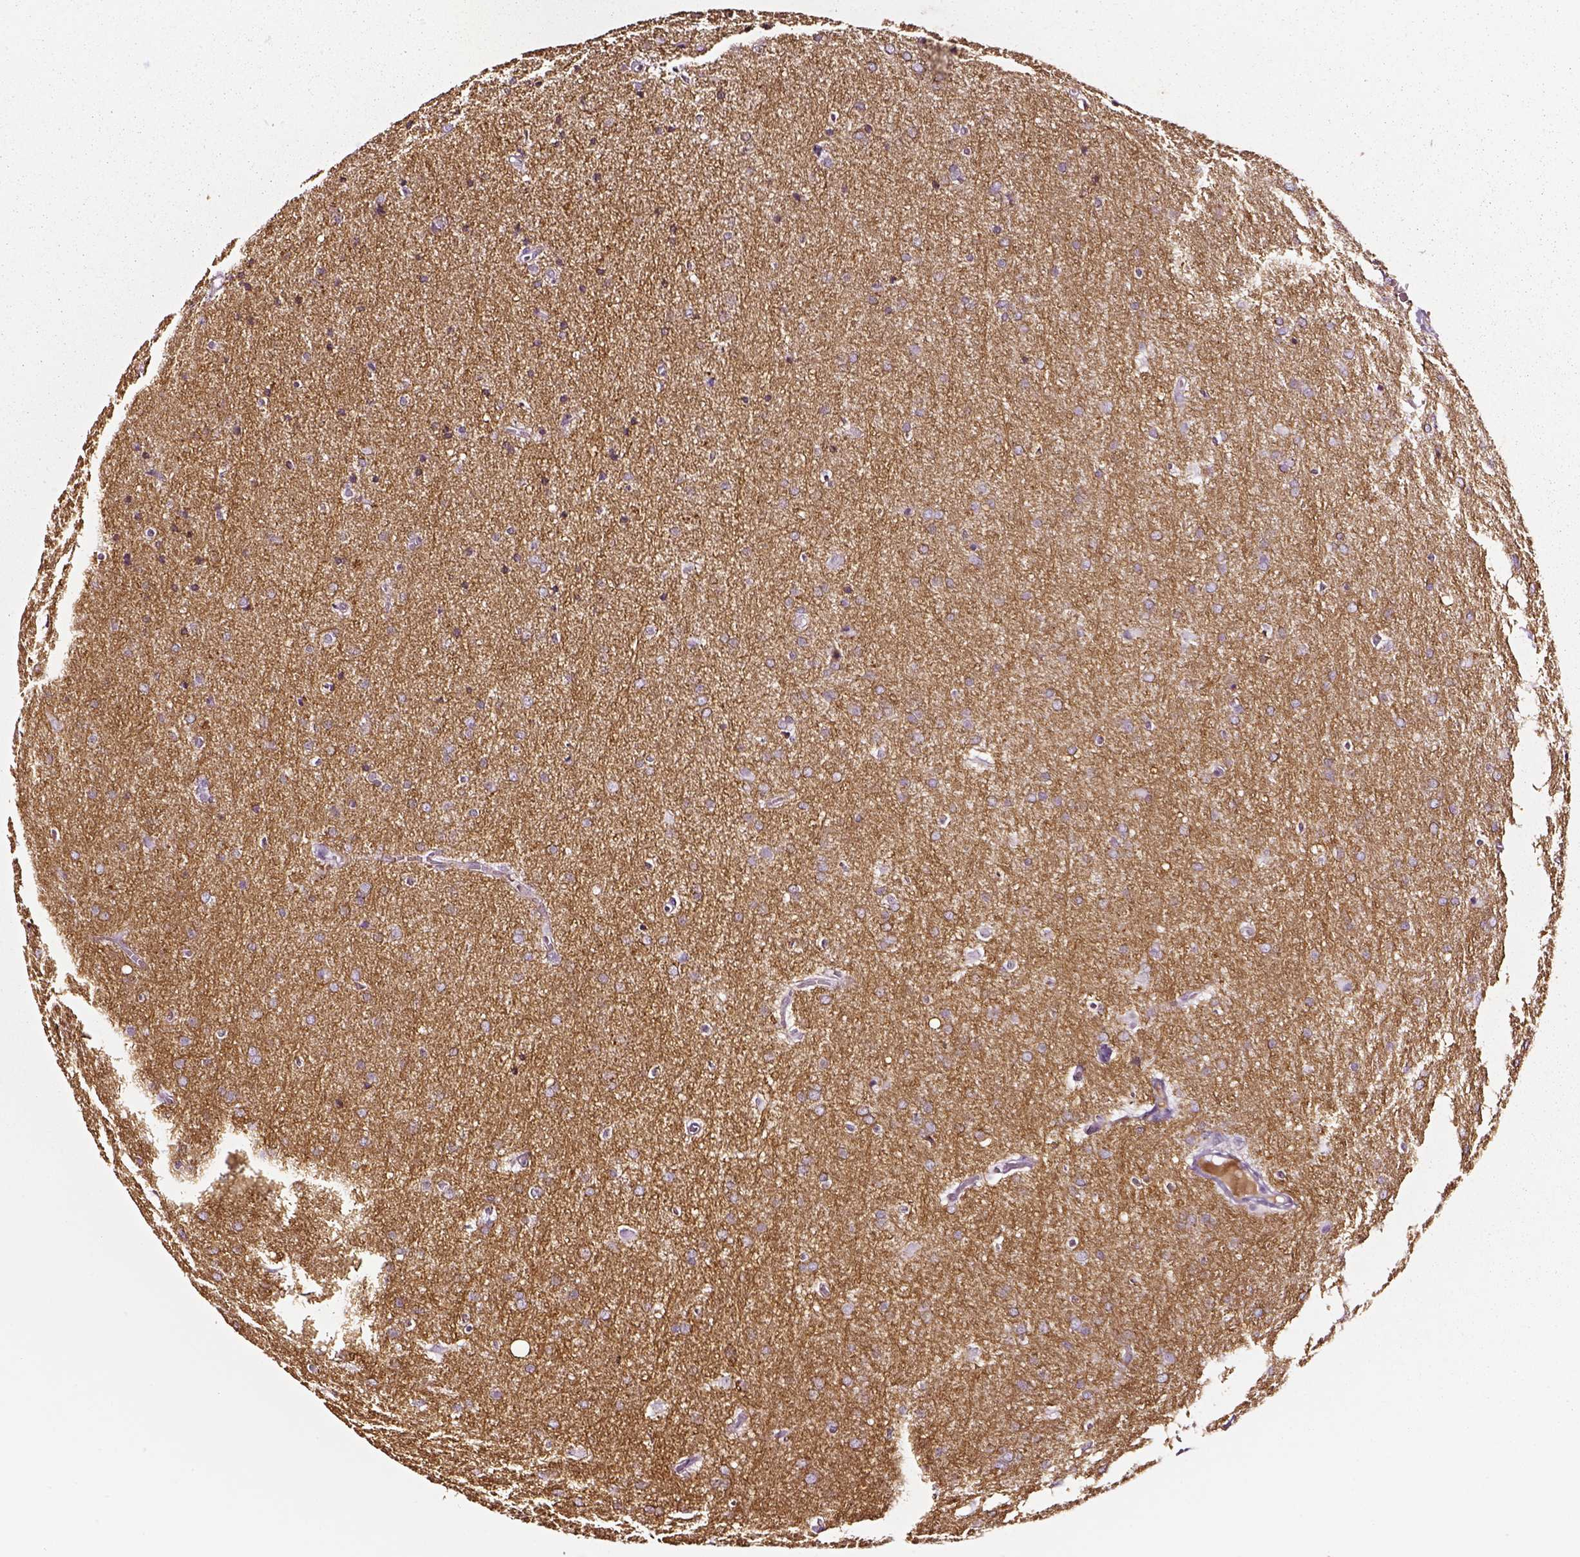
{"staining": {"intensity": "negative", "quantity": "none", "location": "none"}, "tissue": "glioma", "cell_type": "Tumor cells", "image_type": "cancer", "snomed": [{"axis": "morphology", "description": "Glioma, malignant, Low grade"}, {"axis": "topography", "description": "Brain"}], "caption": "The micrograph shows no staining of tumor cells in glioma. Nuclei are stained in blue.", "gene": "SMIM17", "patient": {"sex": "female", "age": 32}}